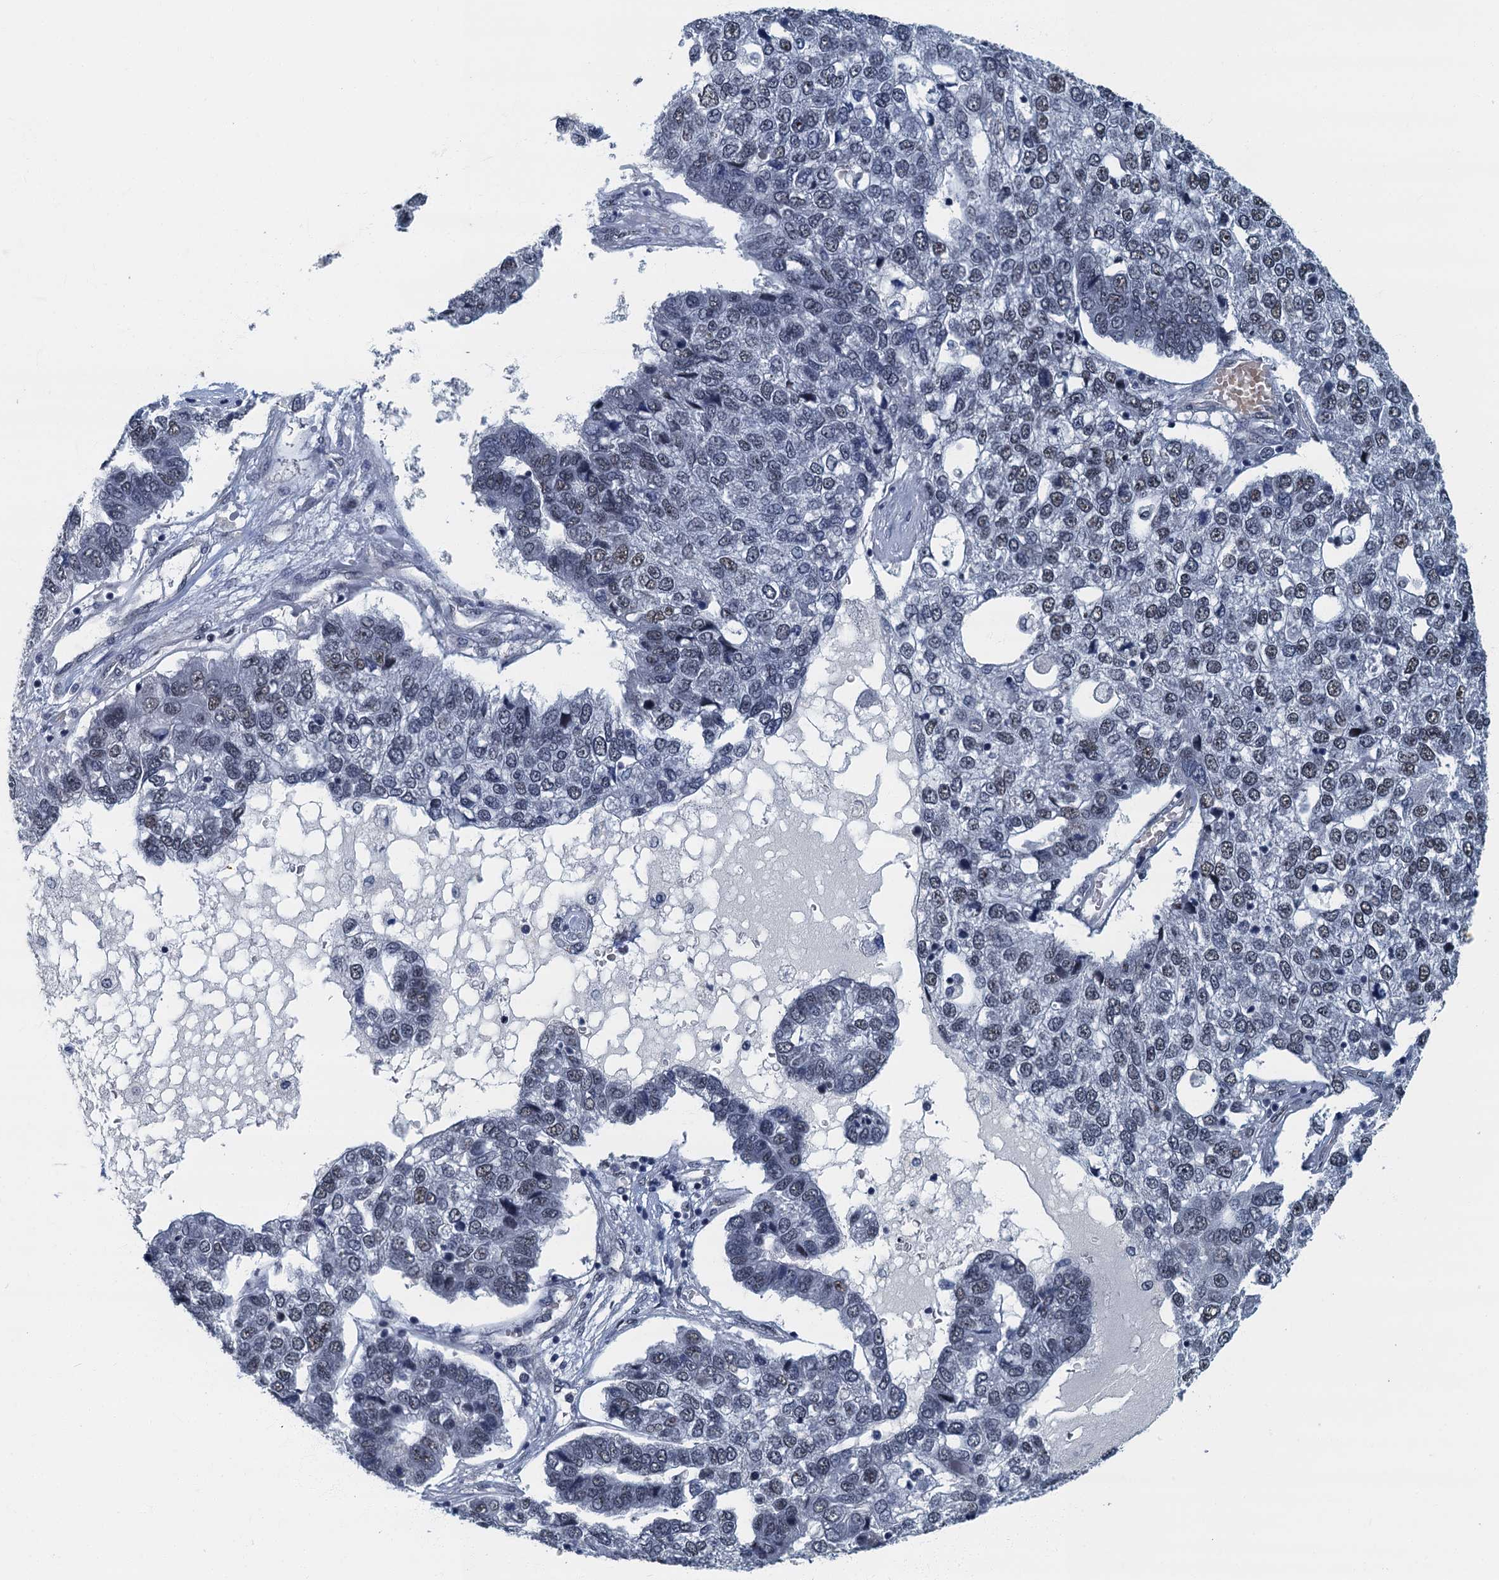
{"staining": {"intensity": "weak", "quantity": "<25%", "location": "nuclear"}, "tissue": "pancreatic cancer", "cell_type": "Tumor cells", "image_type": "cancer", "snomed": [{"axis": "morphology", "description": "Adenocarcinoma, NOS"}, {"axis": "topography", "description": "Pancreas"}], "caption": "IHC histopathology image of neoplastic tissue: adenocarcinoma (pancreatic) stained with DAB shows no significant protein staining in tumor cells.", "gene": "GADL1", "patient": {"sex": "female", "age": 61}}